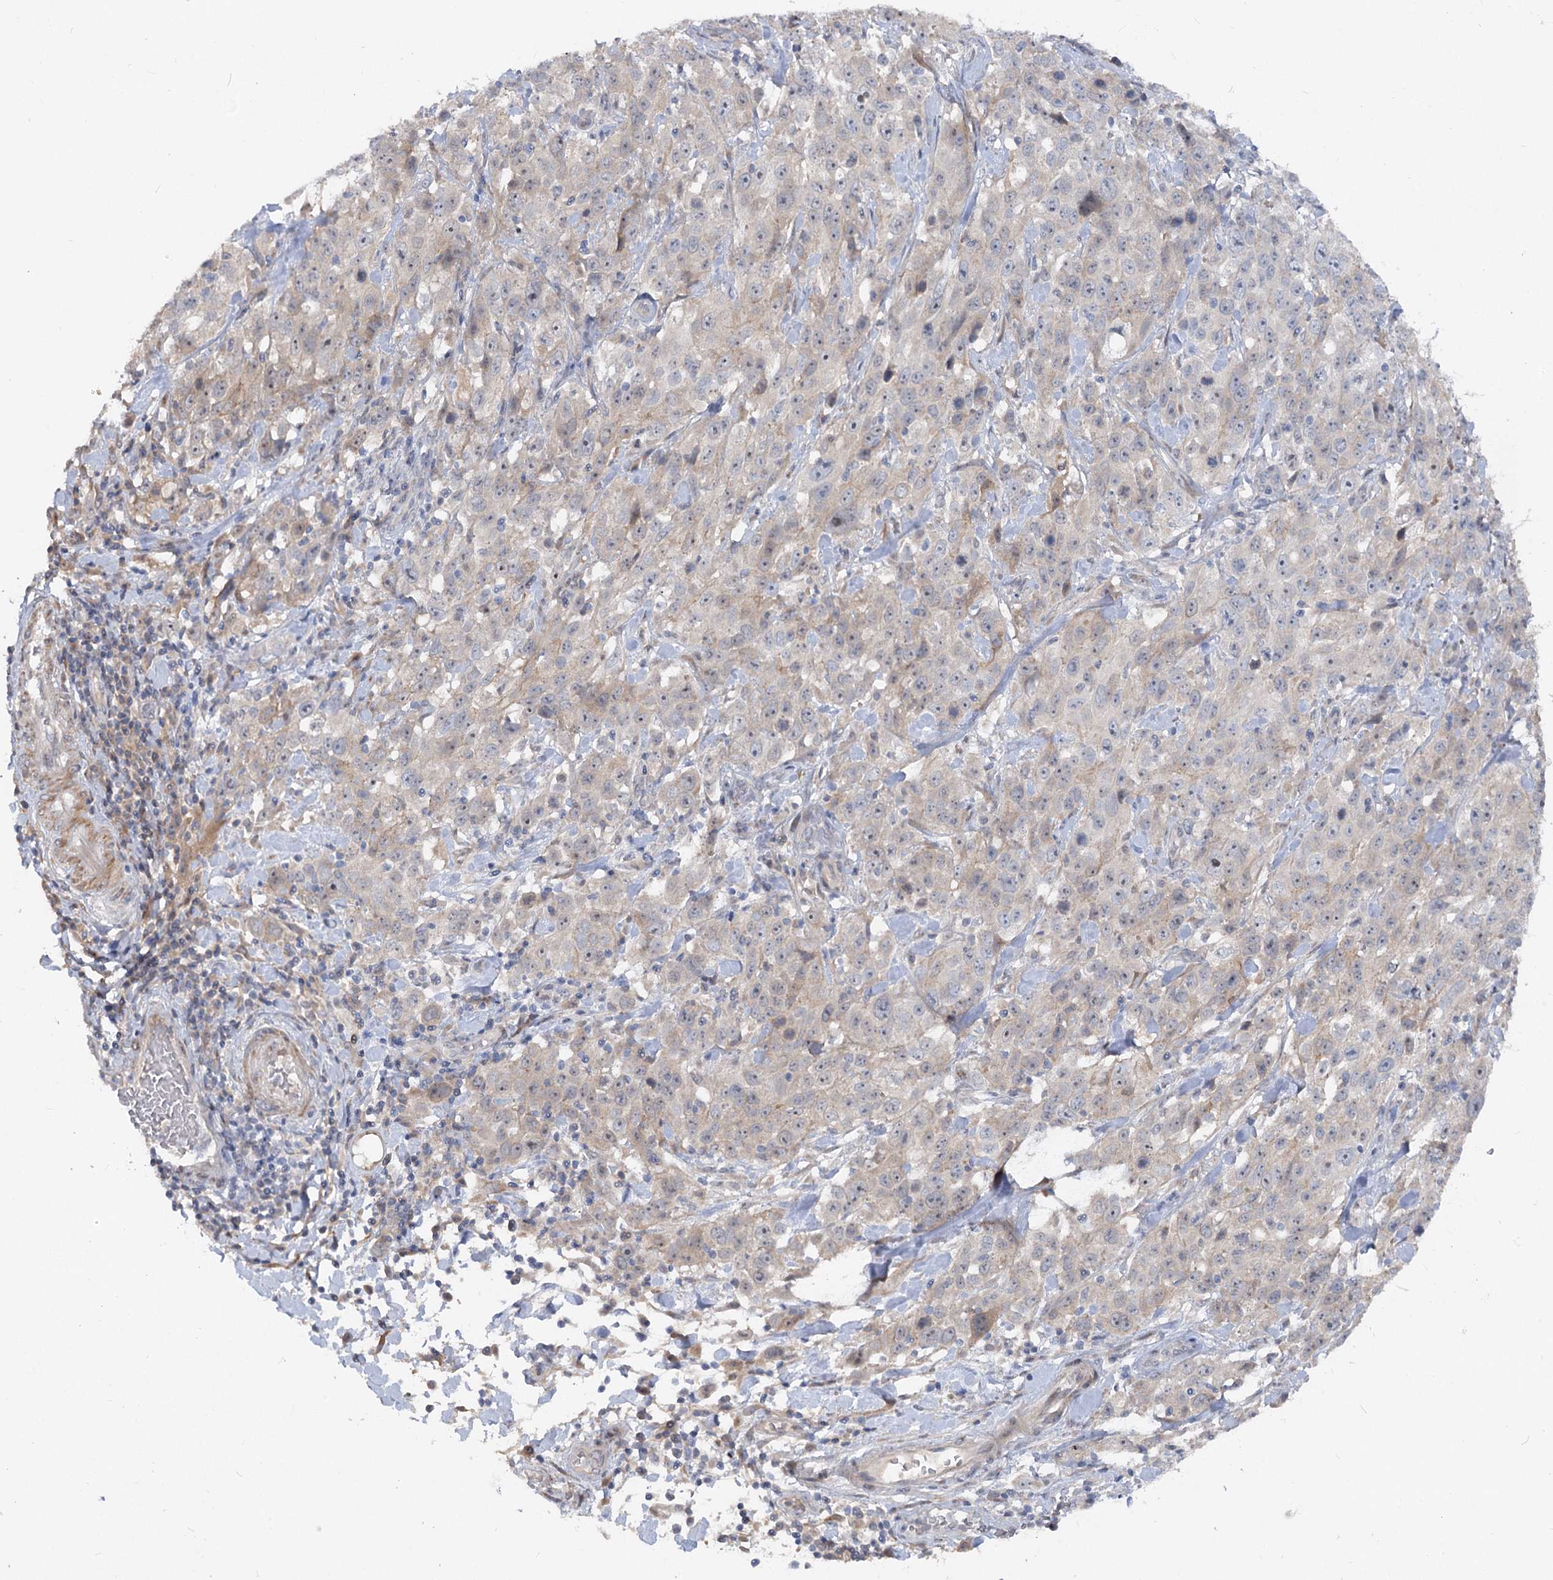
{"staining": {"intensity": "weak", "quantity": "<25%", "location": "cytoplasmic/membranous"}, "tissue": "stomach cancer", "cell_type": "Tumor cells", "image_type": "cancer", "snomed": [{"axis": "morphology", "description": "Normal tissue, NOS"}, {"axis": "morphology", "description": "Adenocarcinoma, NOS"}, {"axis": "topography", "description": "Lymph node"}, {"axis": "topography", "description": "Stomach"}], "caption": "High power microscopy photomicrograph of an IHC histopathology image of stomach cancer (adenocarcinoma), revealing no significant staining in tumor cells.", "gene": "FGF19", "patient": {"sex": "male", "age": 48}}